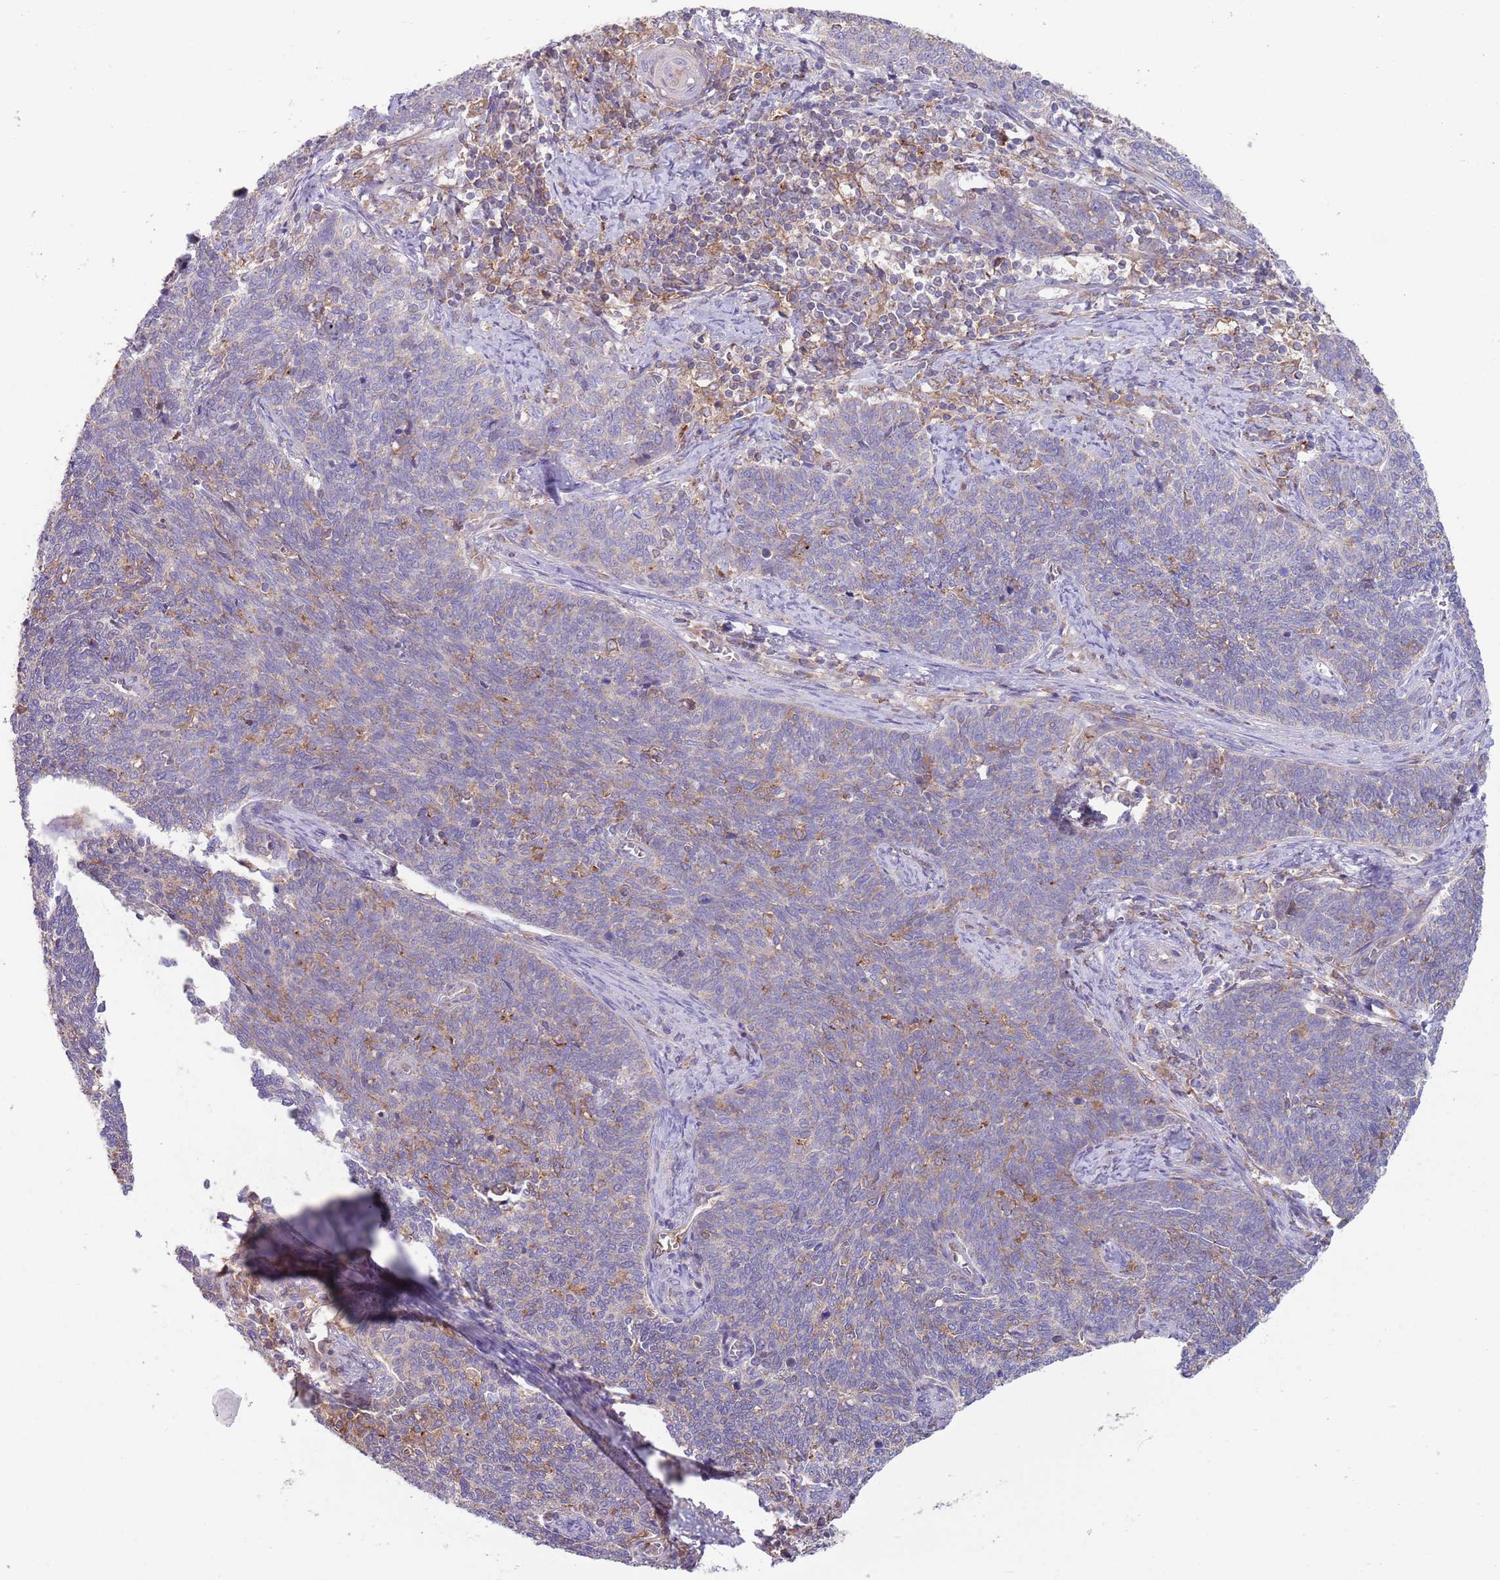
{"staining": {"intensity": "weak", "quantity": "<25%", "location": "cytoplasmic/membranous"}, "tissue": "cervical cancer", "cell_type": "Tumor cells", "image_type": "cancer", "snomed": [{"axis": "morphology", "description": "Squamous cell carcinoma, NOS"}, {"axis": "topography", "description": "Cervix"}], "caption": "This is an immunohistochemistry (IHC) histopathology image of human cervical cancer. There is no positivity in tumor cells.", "gene": "DDT", "patient": {"sex": "female", "age": 39}}